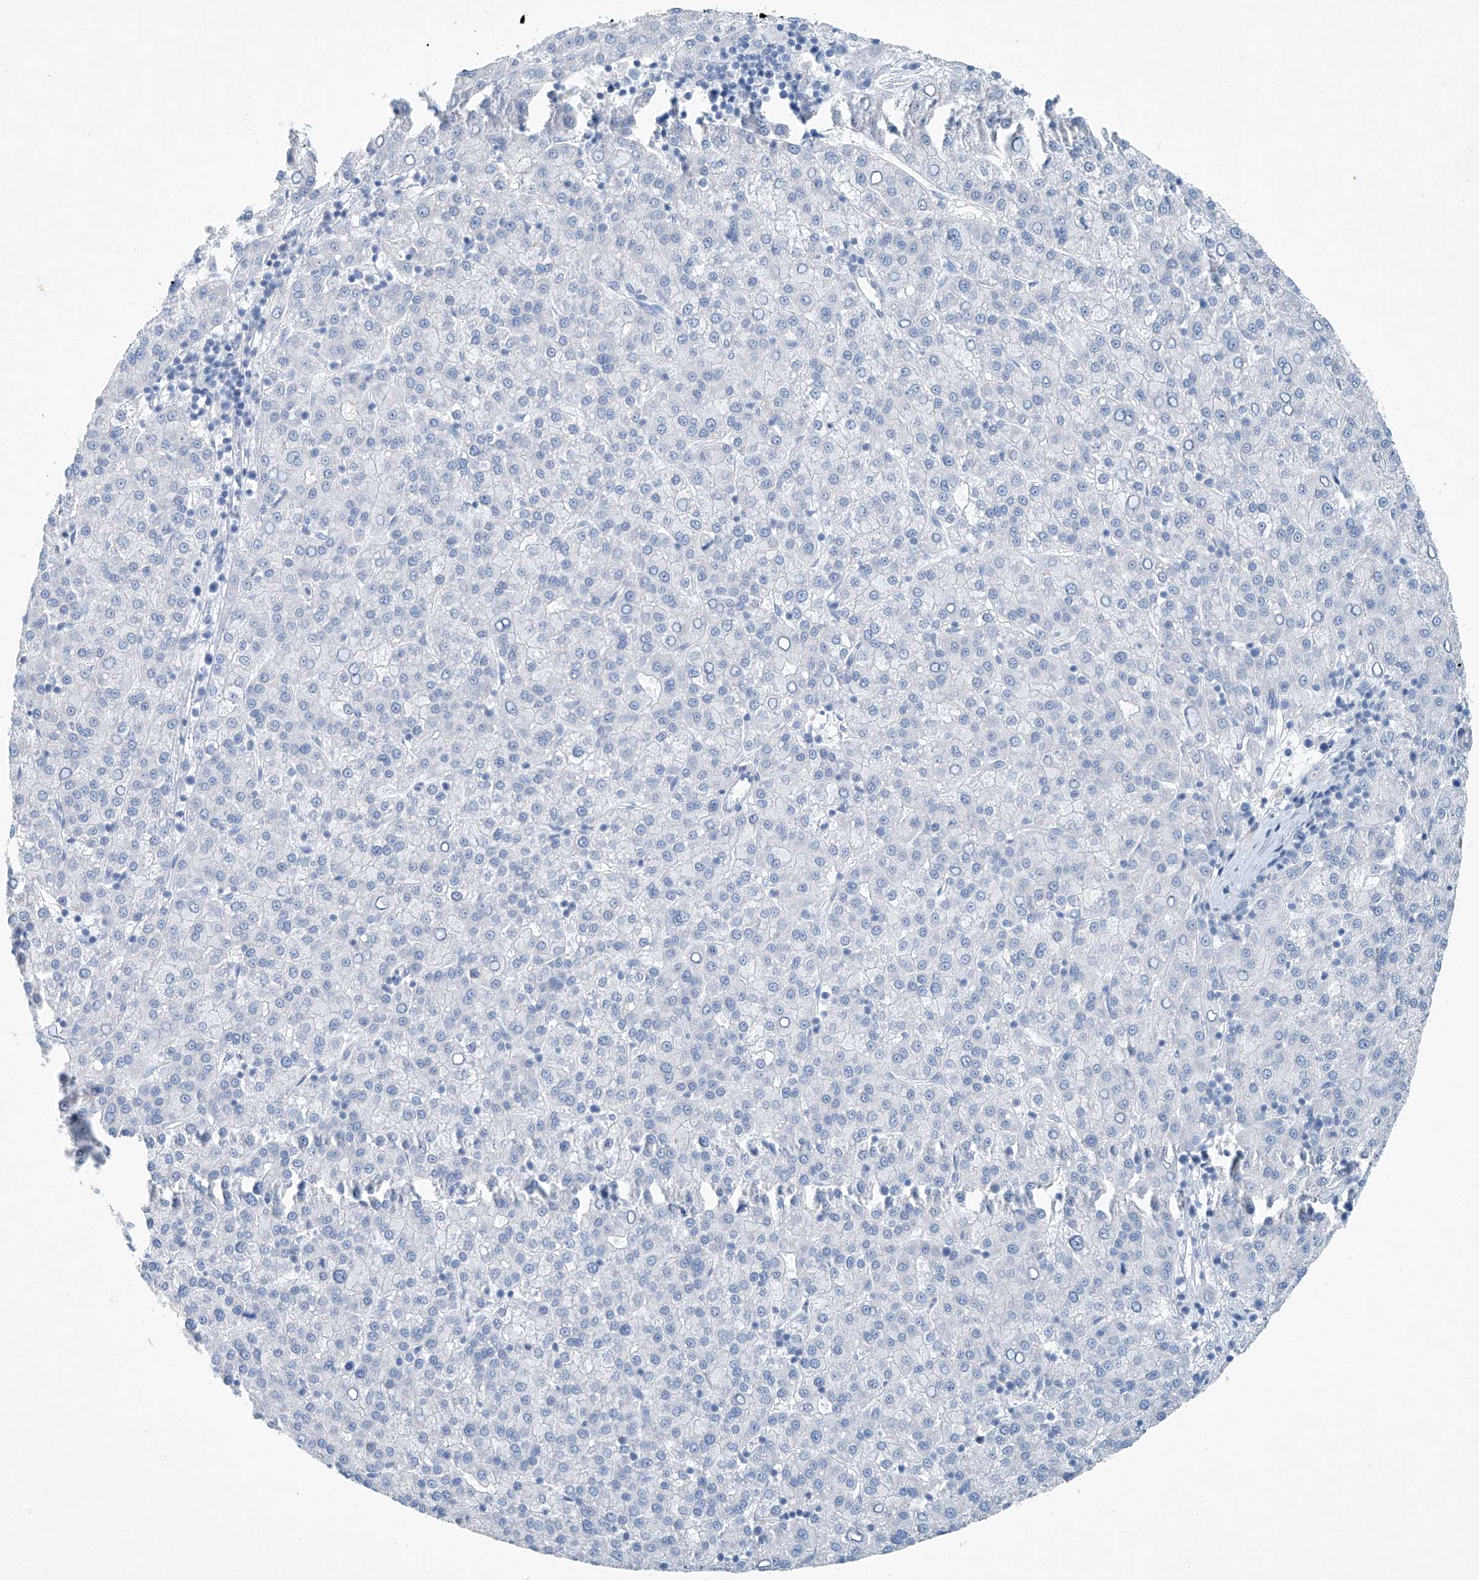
{"staining": {"intensity": "negative", "quantity": "none", "location": "none"}, "tissue": "liver cancer", "cell_type": "Tumor cells", "image_type": "cancer", "snomed": [{"axis": "morphology", "description": "Carcinoma, Hepatocellular, NOS"}, {"axis": "topography", "description": "Liver"}], "caption": "IHC histopathology image of human hepatocellular carcinoma (liver) stained for a protein (brown), which displays no positivity in tumor cells.", "gene": "C1orf87", "patient": {"sex": "female", "age": 58}}